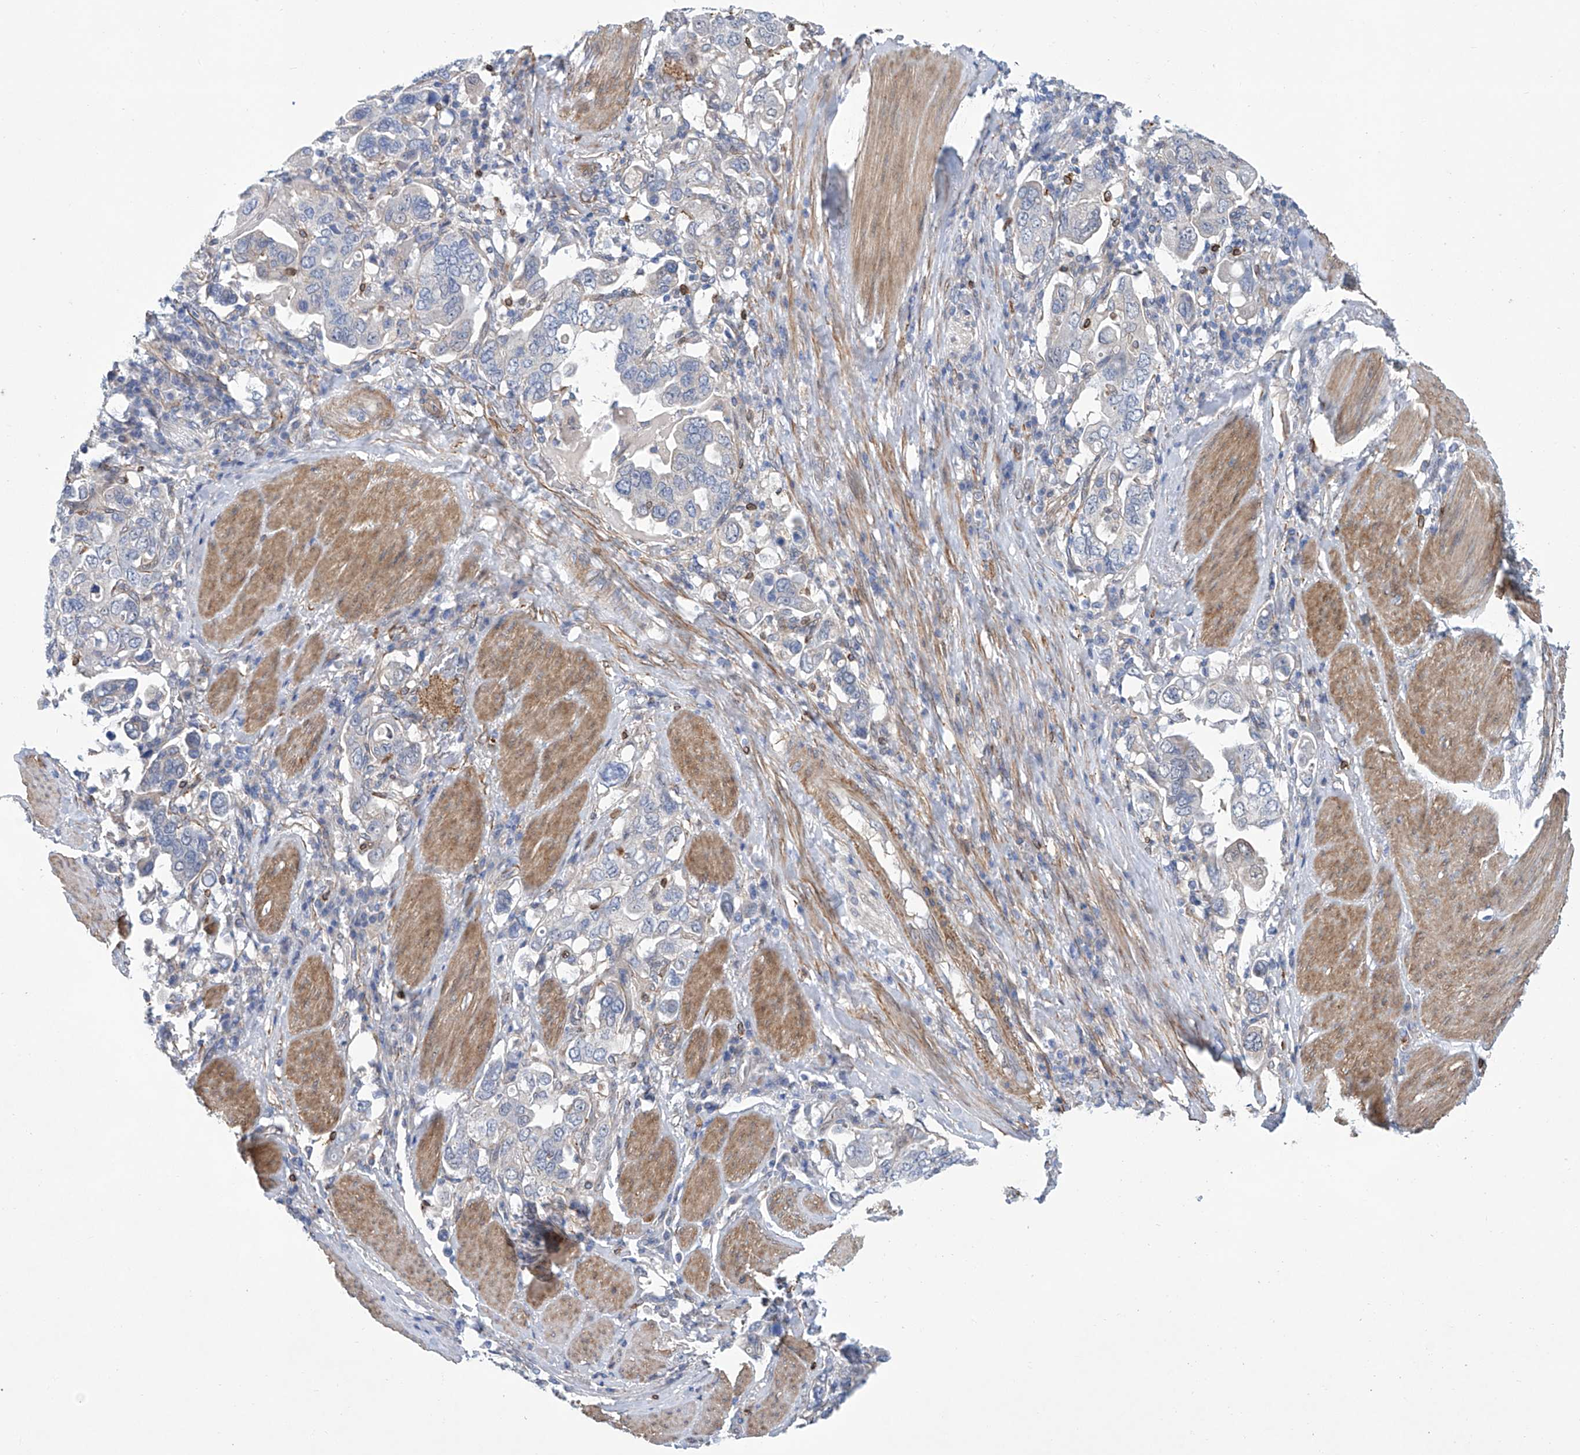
{"staining": {"intensity": "negative", "quantity": "none", "location": "none"}, "tissue": "stomach cancer", "cell_type": "Tumor cells", "image_type": "cancer", "snomed": [{"axis": "morphology", "description": "Adenocarcinoma, NOS"}, {"axis": "topography", "description": "Stomach, upper"}], "caption": "The histopathology image exhibits no staining of tumor cells in stomach cancer (adenocarcinoma).", "gene": "TNN", "patient": {"sex": "male", "age": 62}}